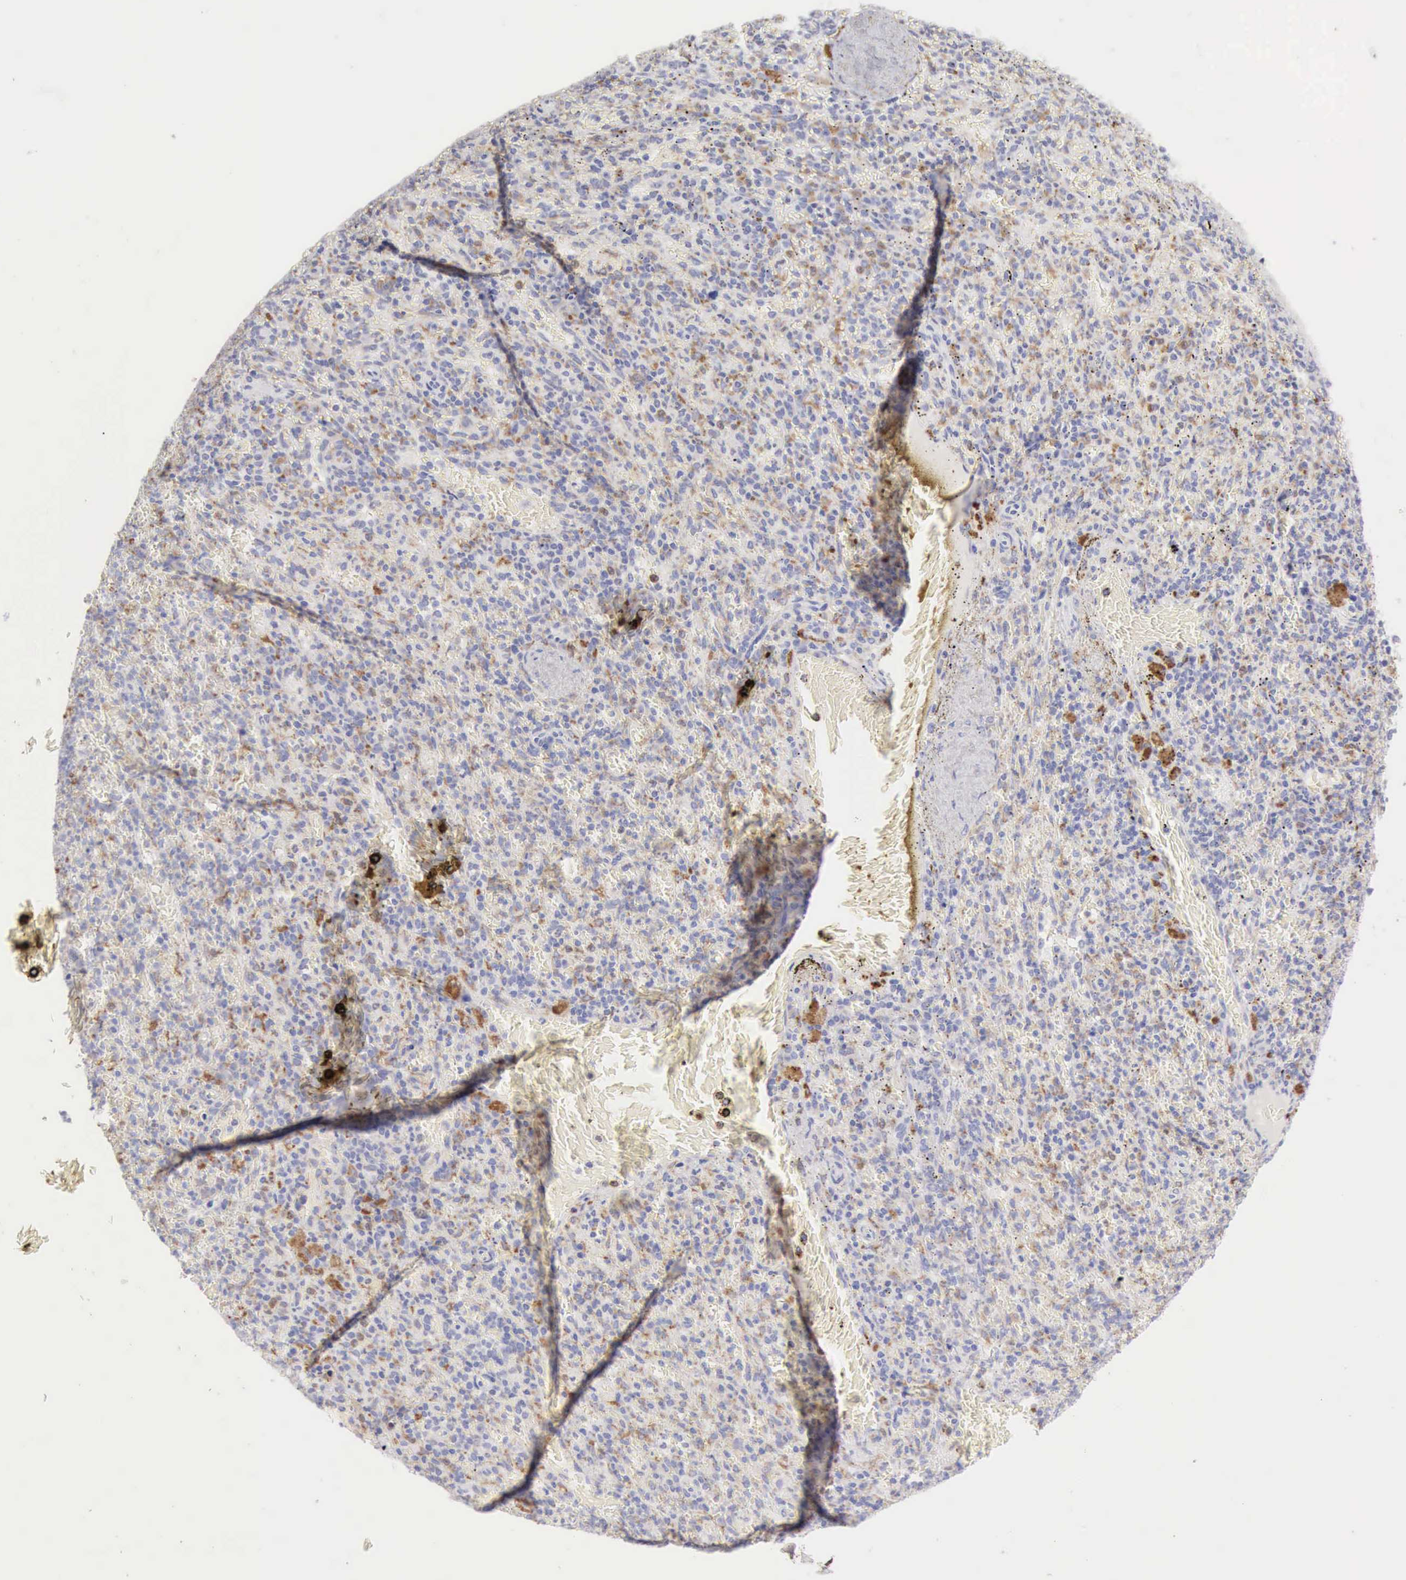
{"staining": {"intensity": "moderate", "quantity": "25%-75%", "location": "cytoplasmic/membranous"}, "tissue": "spleen", "cell_type": "Cells in red pulp", "image_type": "normal", "snomed": [{"axis": "morphology", "description": "Normal tissue, NOS"}, {"axis": "topography", "description": "Spleen"}], "caption": "Approximately 25%-75% of cells in red pulp in benign spleen reveal moderate cytoplasmic/membranous protein staining as visualized by brown immunohistochemical staining.", "gene": "CTSS", "patient": {"sex": "female", "age": 50}}